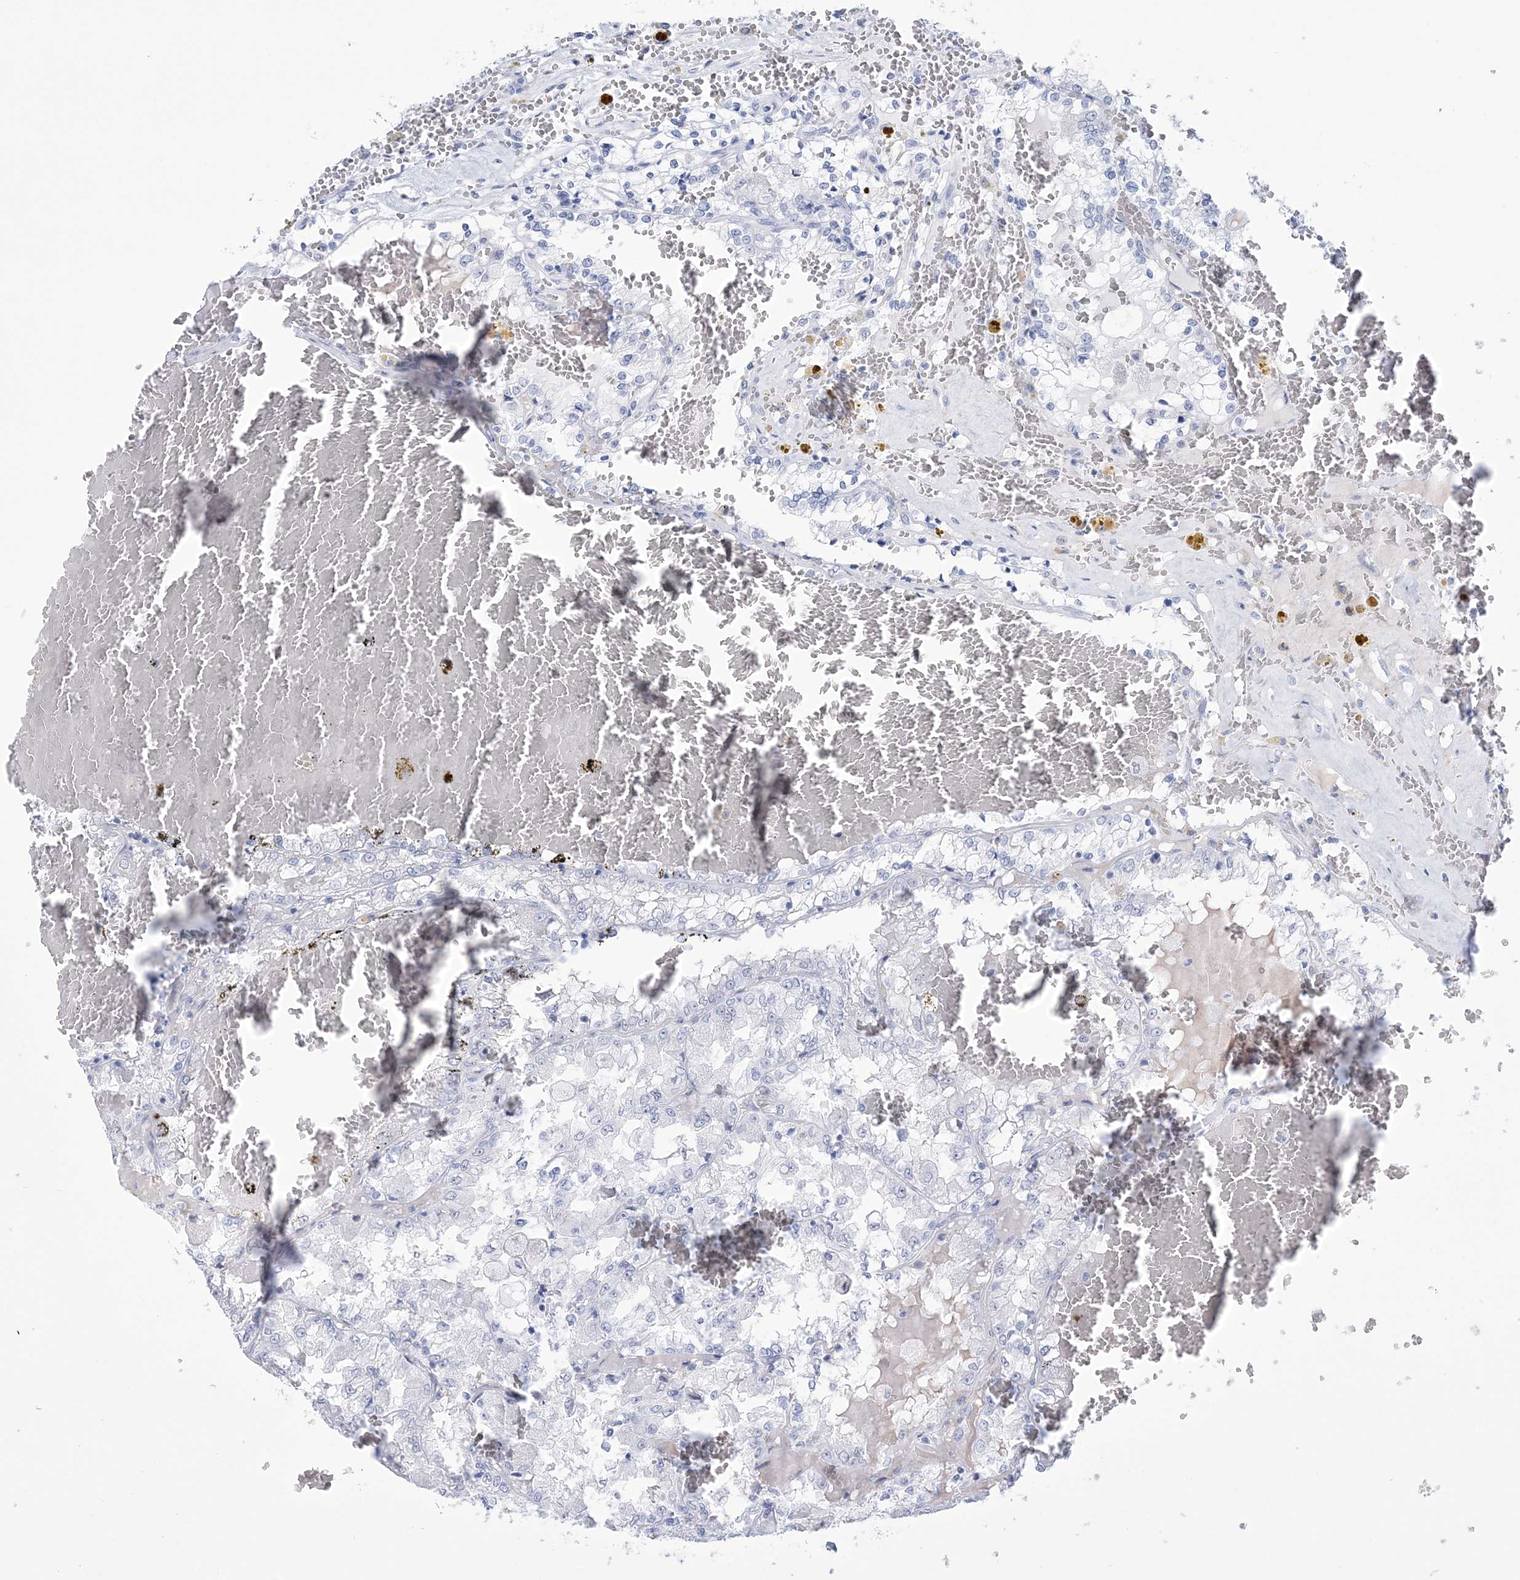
{"staining": {"intensity": "negative", "quantity": "none", "location": "none"}, "tissue": "renal cancer", "cell_type": "Tumor cells", "image_type": "cancer", "snomed": [{"axis": "morphology", "description": "Adenocarcinoma, NOS"}, {"axis": "topography", "description": "Kidney"}], "caption": "Immunohistochemistry image of human renal cancer (adenocarcinoma) stained for a protein (brown), which exhibits no expression in tumor cells.", "gene": "DPCD", "patient": {"sex": "female", "age": 56}}